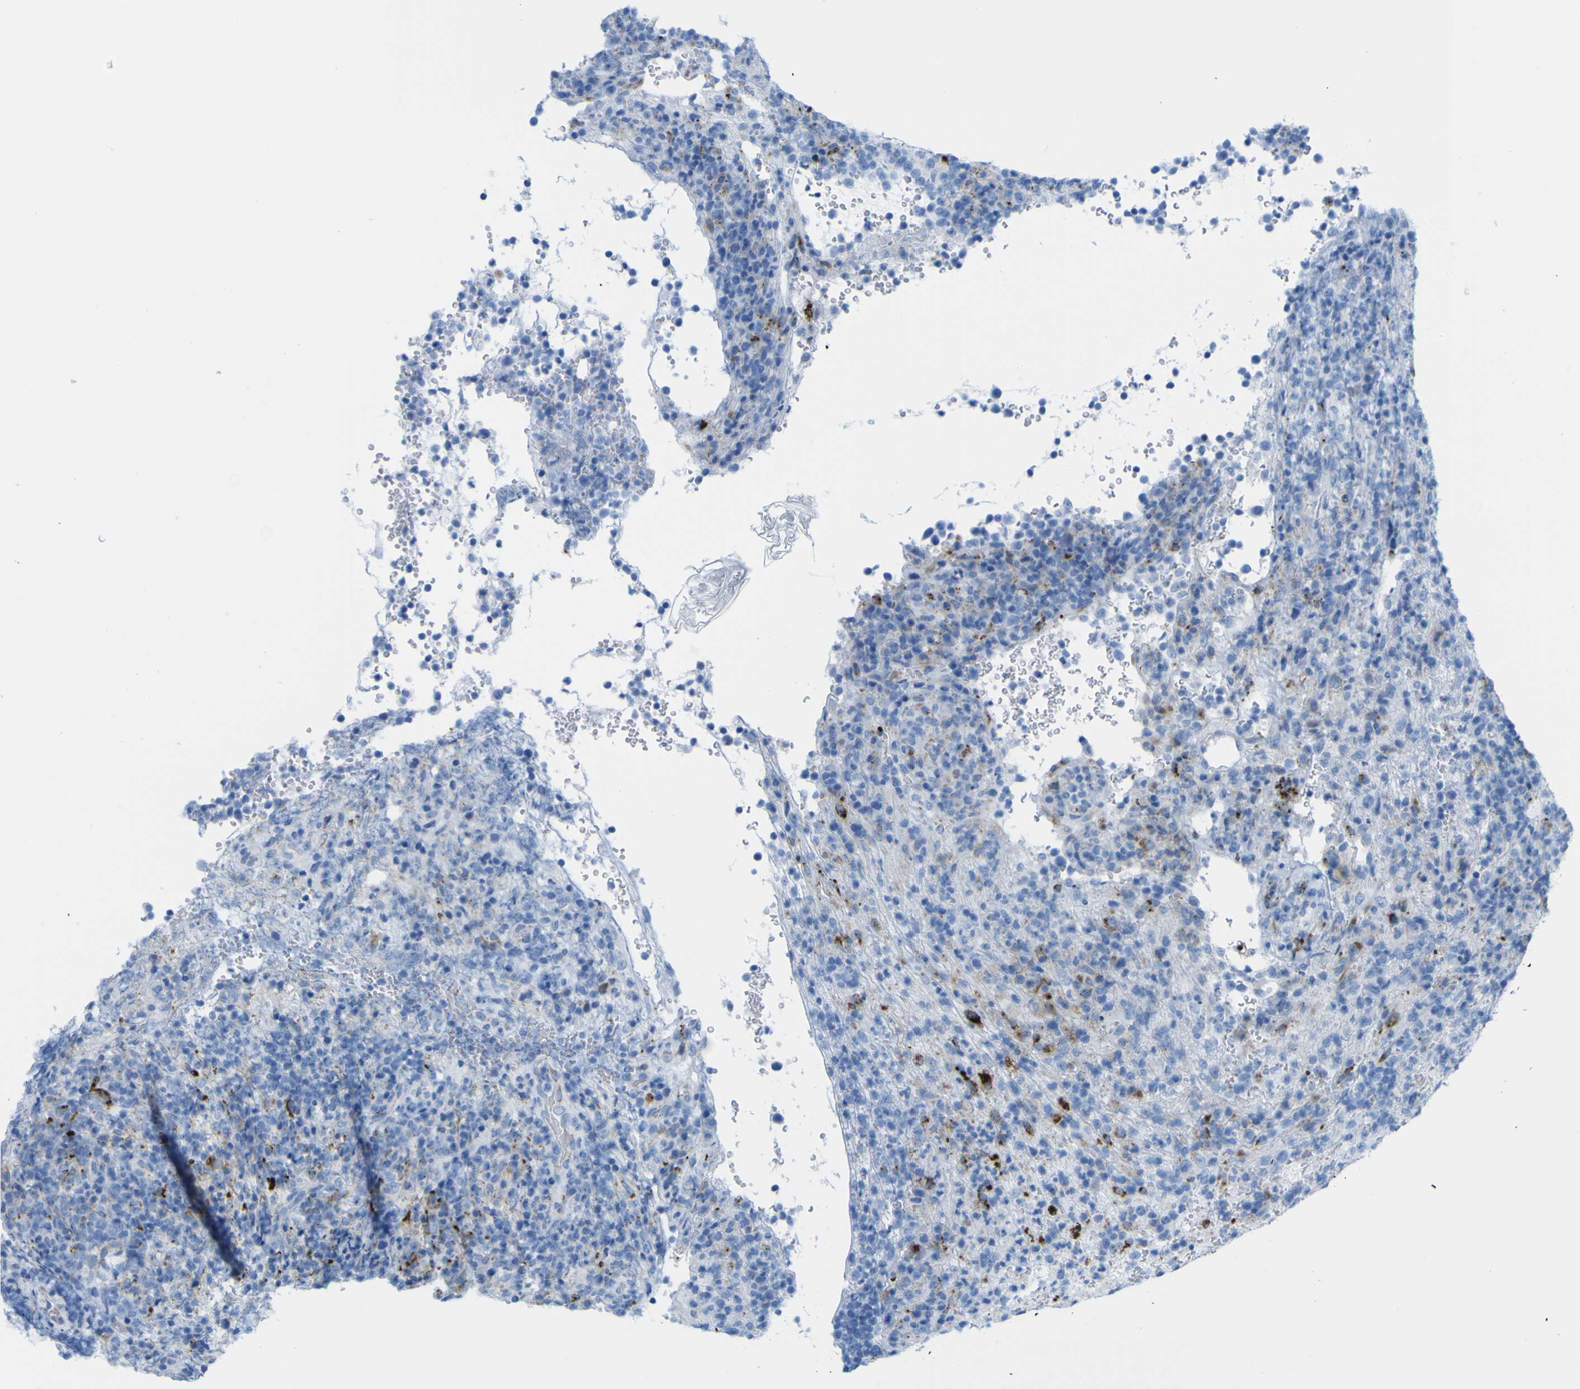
{"staining": {"intensity": "negative", "quantity": "none", "location": "none"}, "tissue": "lymphoma", "cell_type": "Tumor cells", "image_type": "cancer", "snomed": [{"axis": "morphology", "description": "Malignant lymphoma, non-Hodgkin's type, High grade"}, {"axis": "topography", "description": "Lymph node"}], "caption": "Immunohistochemical staining of human malignant lymphoma, non-Hodgkin's type (high-grade) shows no significant staining in tumor cells. (DAB (3,3'-diaminobenzidine) immunohistochemistry (IHC) with hematoxylin counter stain).", "gene": "PLD3", "patient": {"sex": "female", "age": 76}}